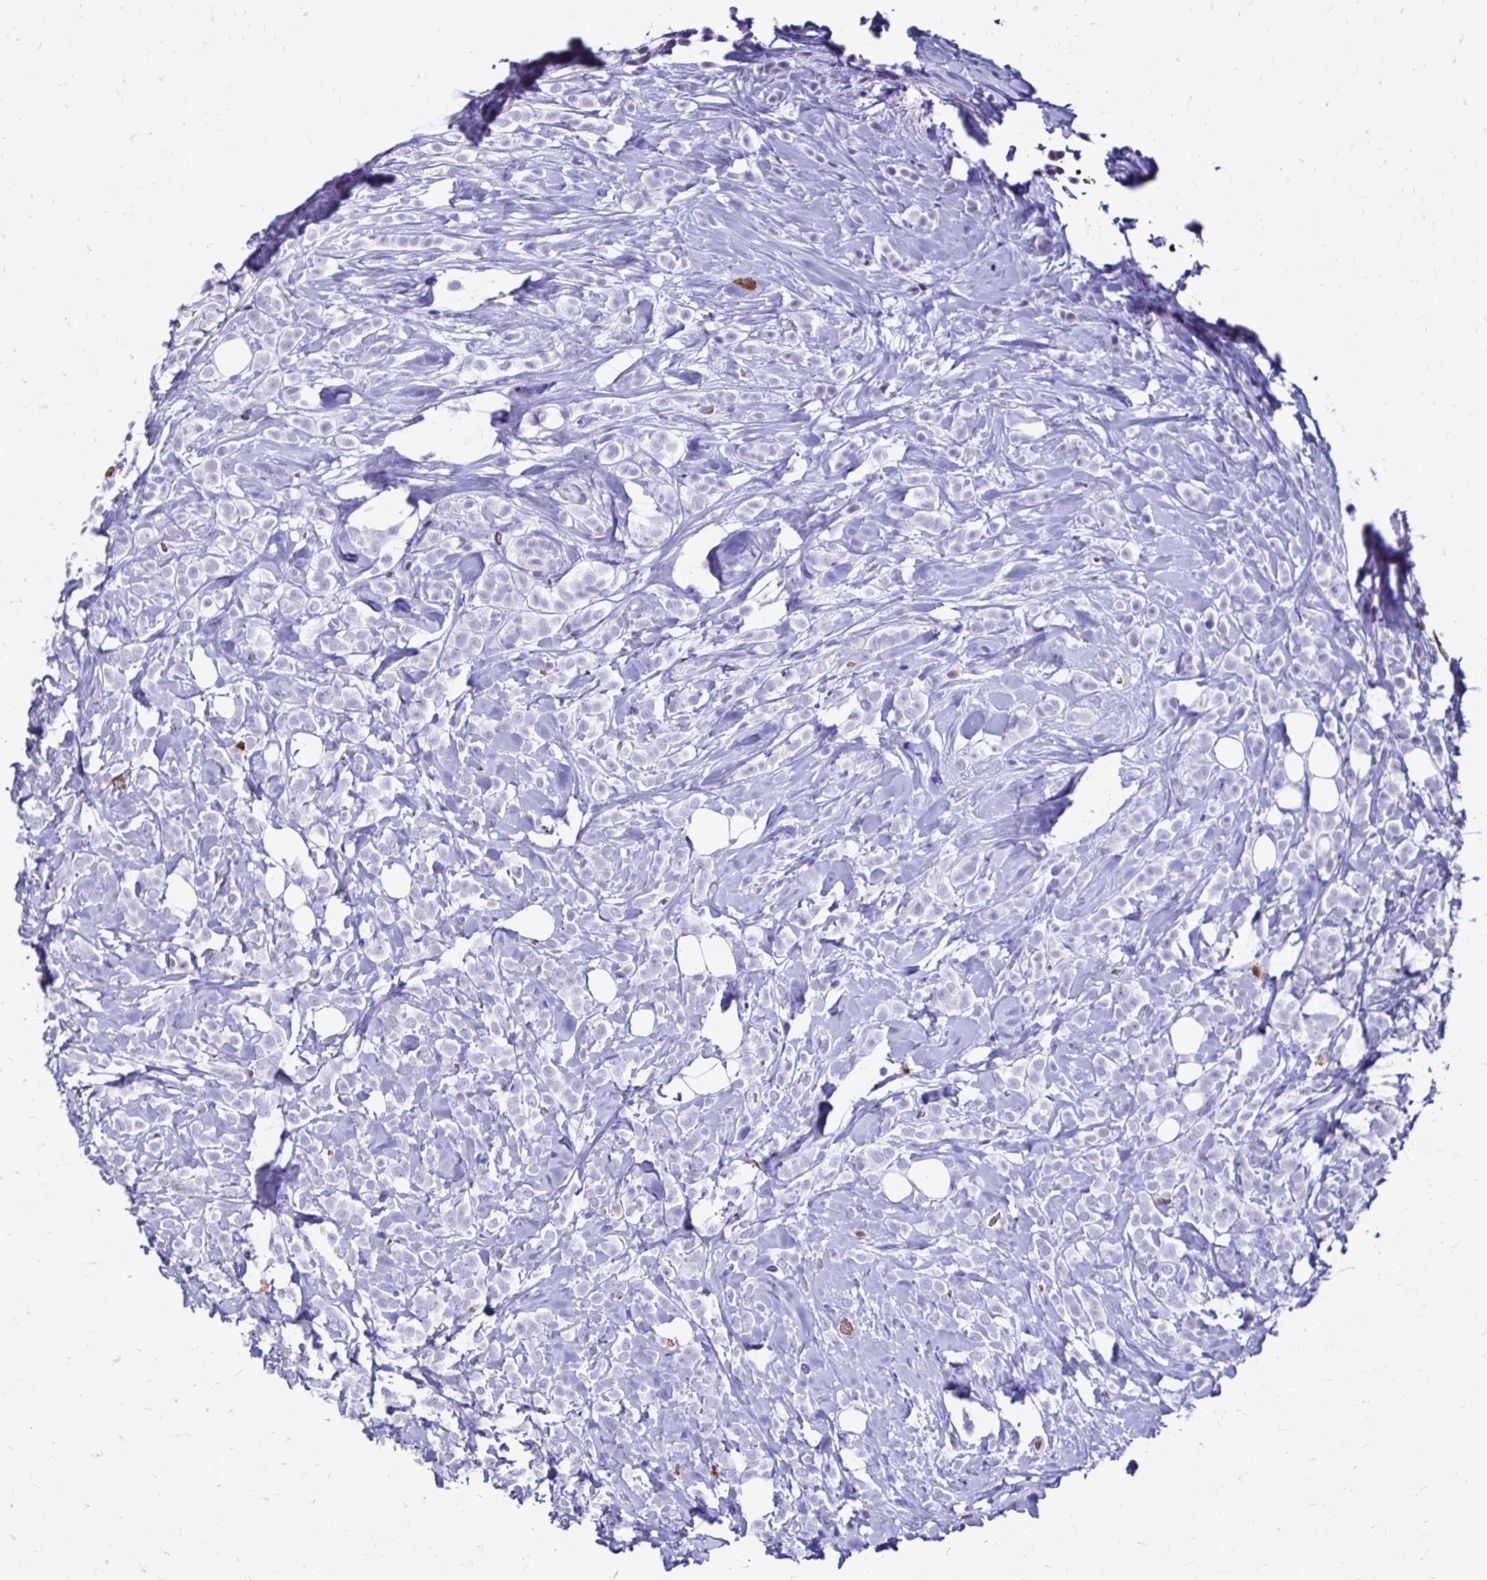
{"staining": {"intensity": "negative", "quantity": "none", "location": "none"}, "tissue": "breast cancer", "cell_type": "Tumor cells", "image_type": "cancer", "snomed": [{"axis": "morphology", "description": "Lobular carcinoma"}, {"axis": "topography", "description": "Breast"}], "caption": "There is no significant staining in tumor cells of breast lobular carcinoma. The staining is performed using DAB brown chromogen with nuclei counter-stained in using hematoxylin.", "gene": "RHBDL3", "patient": {"sex": "female", "age": 49}}